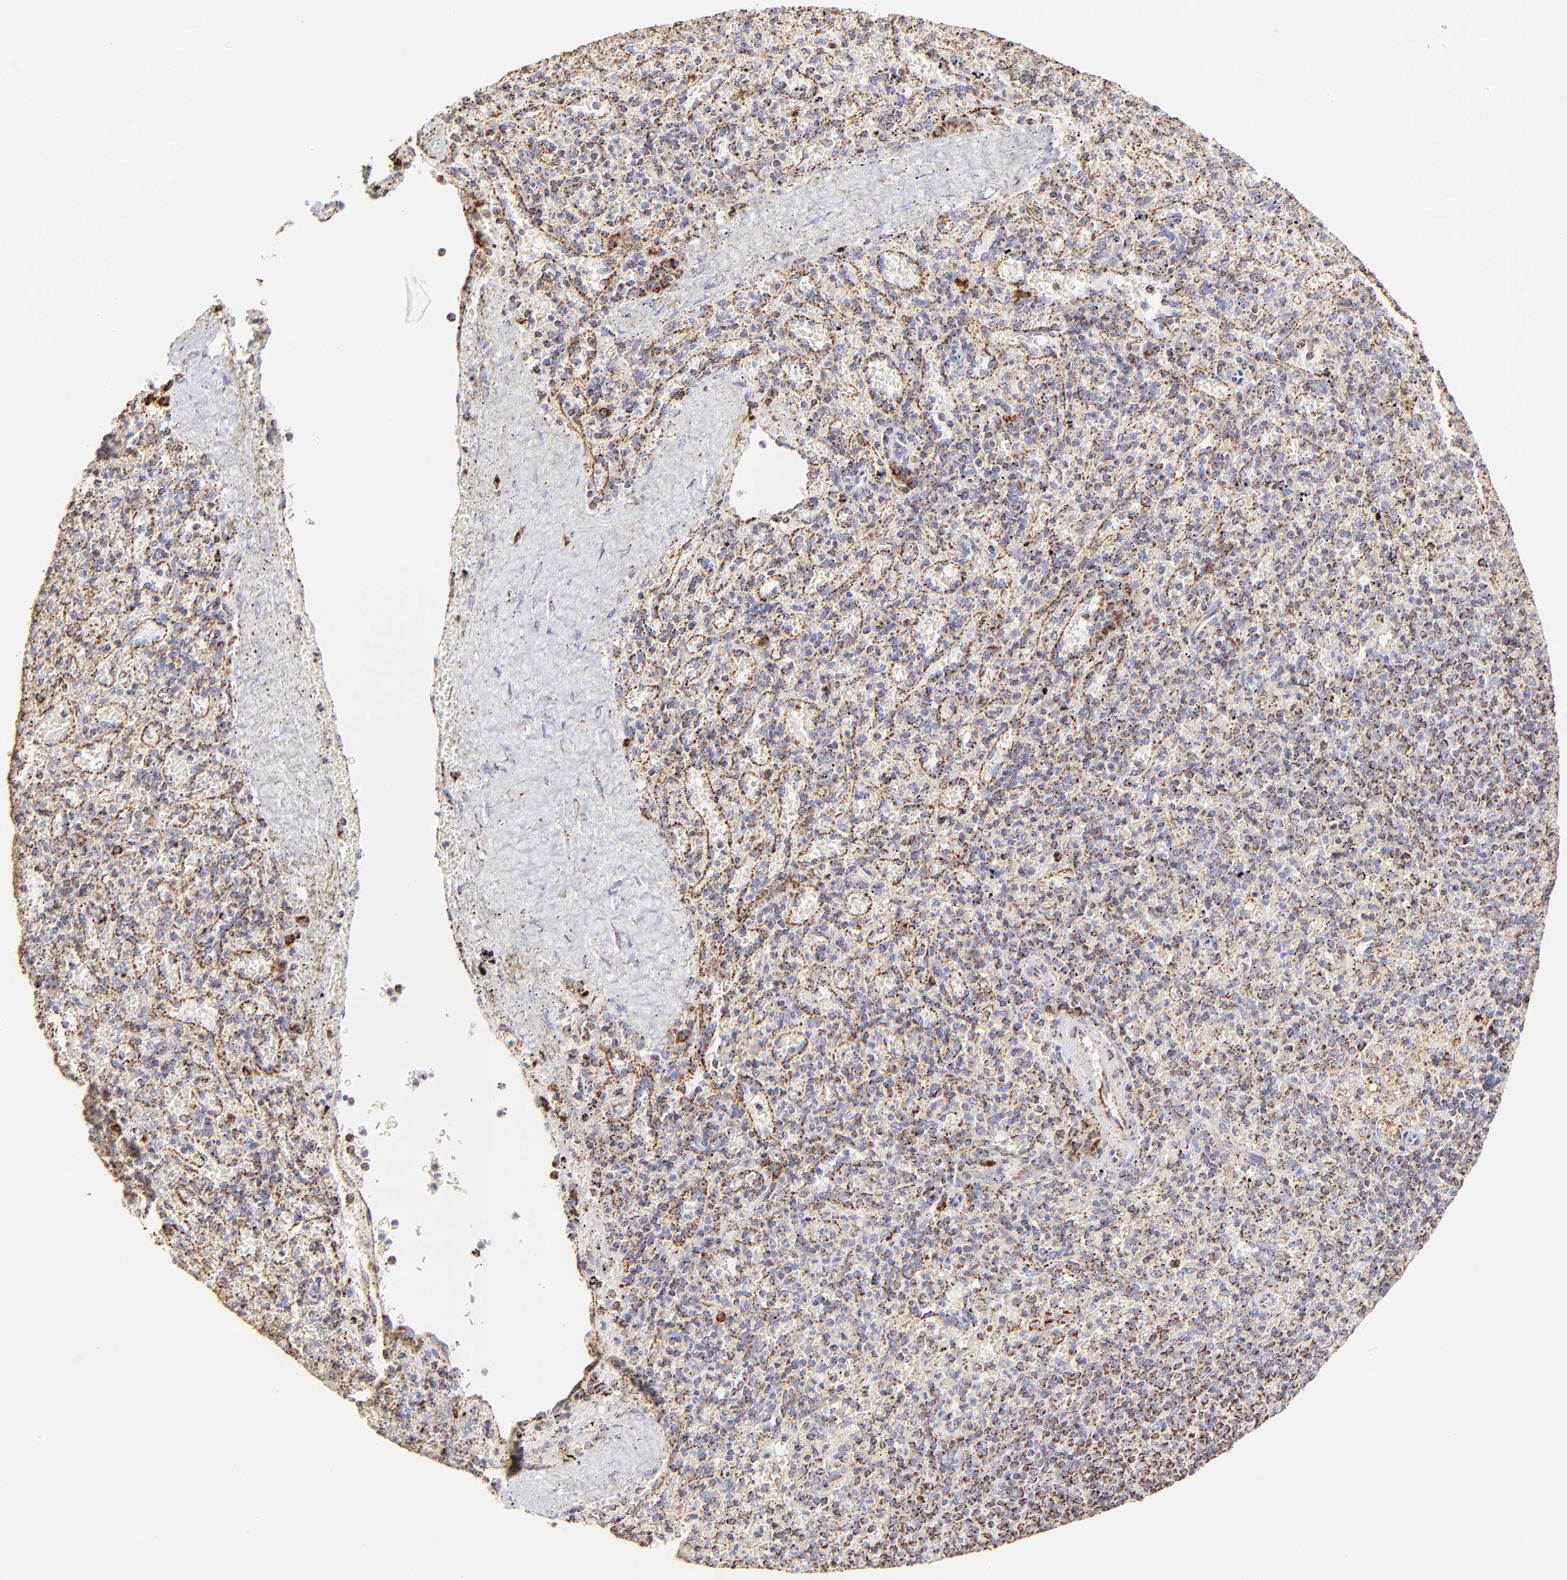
{"staining": {"intensity": "negative", "quantity": "none", "location": "none"}, "tissue": "spleen", "cell_type": "Cells in red pulp", "image_type": "normal", "snomed": [{"axis": "morphology", "description": "Normal tissue, NOS"}, {"axis": "topography", "description": "Spleen"}], "caption": "IHC photomicrograph of unremarkable spleen: human spleen stained with DAB (3,3'-diaminobenzidine) shows no significant protein positivity in cells in red pulp.", "gene": "ECH1", "patient": {"sex": "female", "age": 43}}